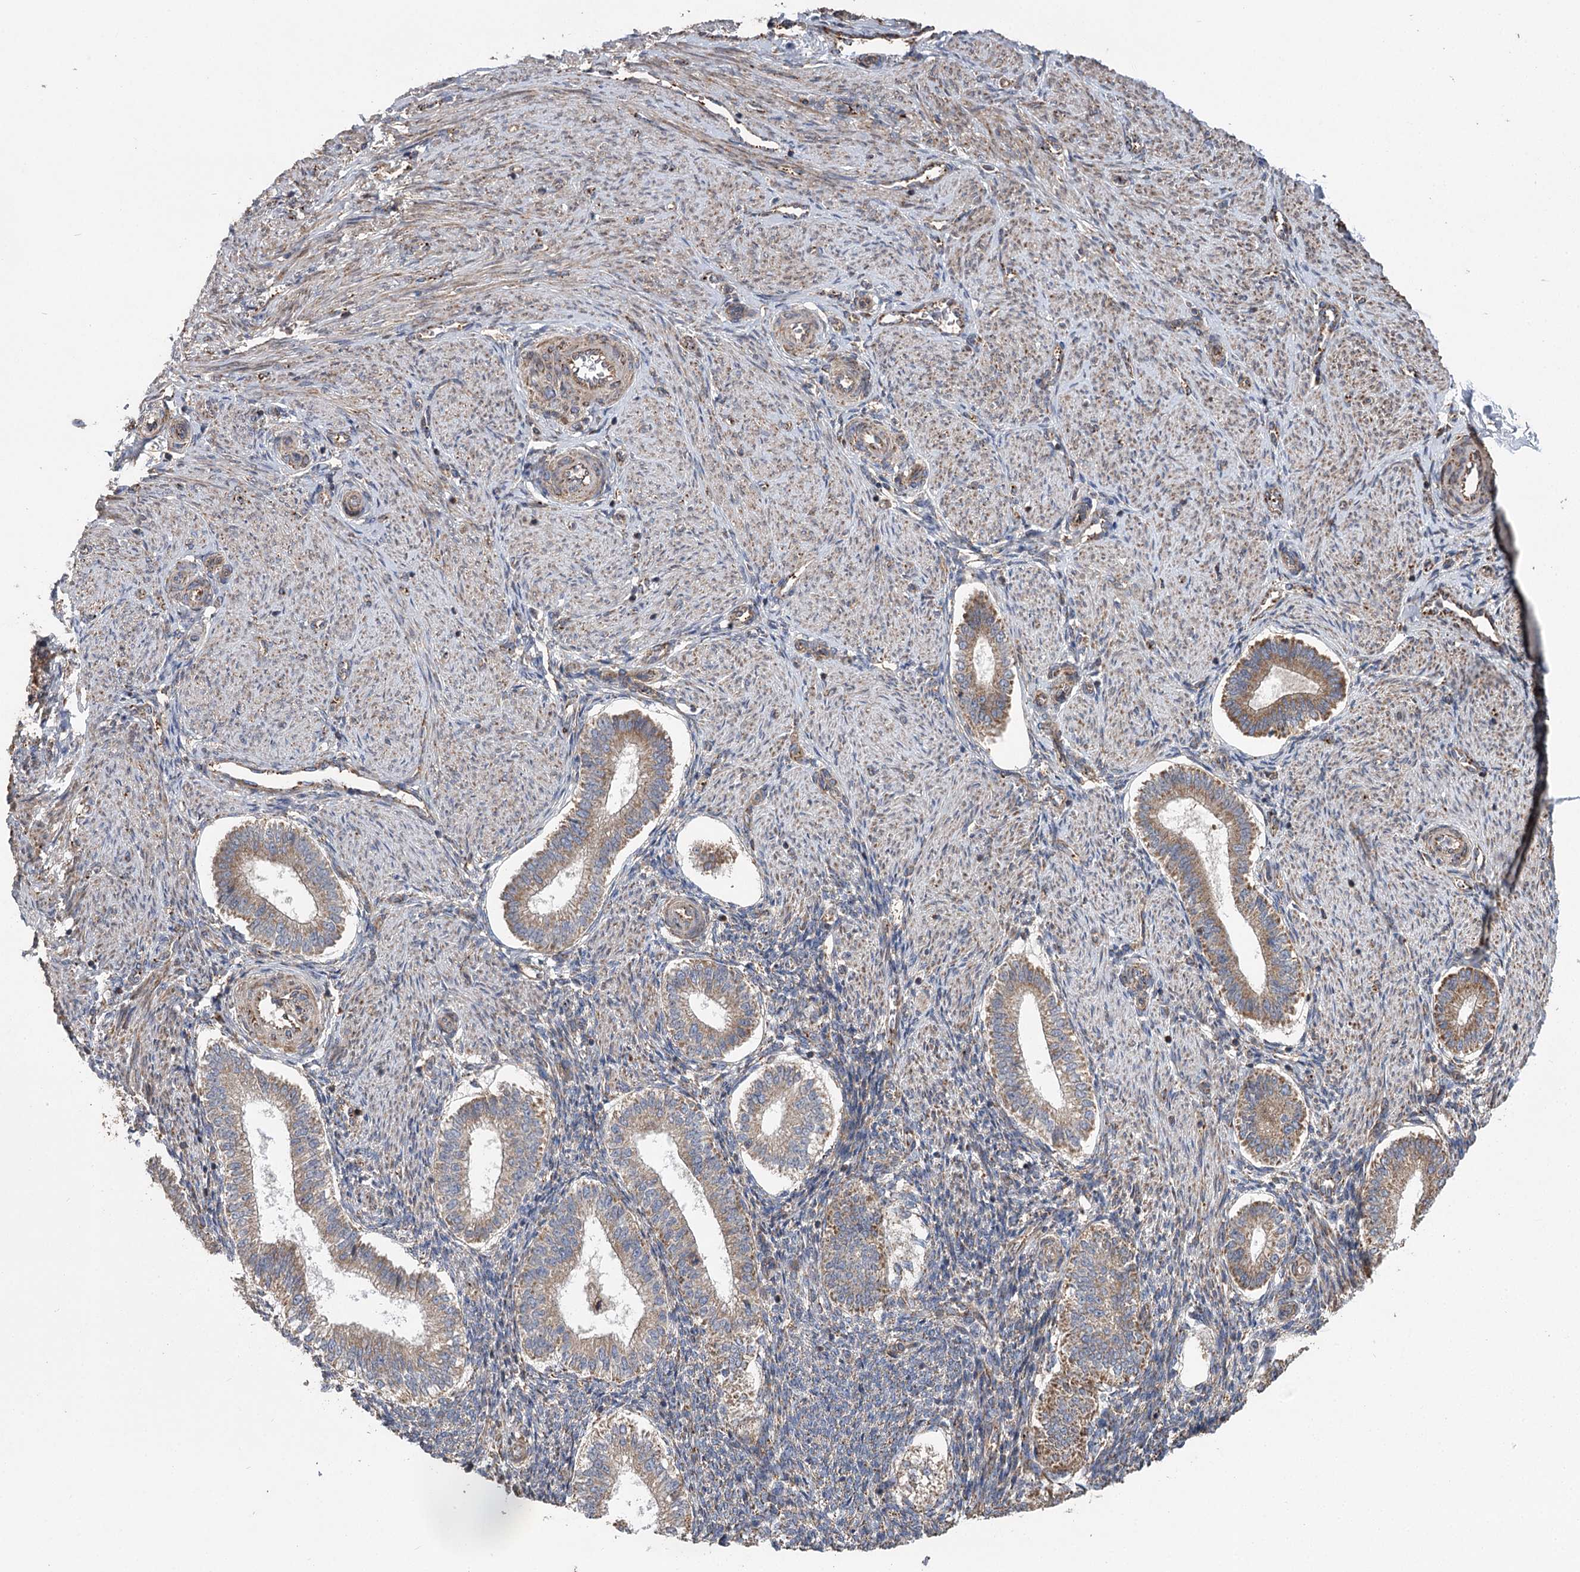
{"staining": {"intensity": "moderate", "quantity": ">75%", "location": "cytoplasmic/membranous"}, "tissue": "endometrium", "cell_type": "Cells in endometrial stroma", "image_type": "normal", "snomed": [{"axis": "morphology", "description": "Normal tissue, NOS"}, {"axis": "topography", "description": "Endometrium"}], "caption": "Cells in endometrial stroma demonstrate moderate cytoplasmic/membranous expression in about >75% of cells in unremarkable endometrium.", "gene": "RWDD4", "patient": {"sex": "female", "age": 25}}